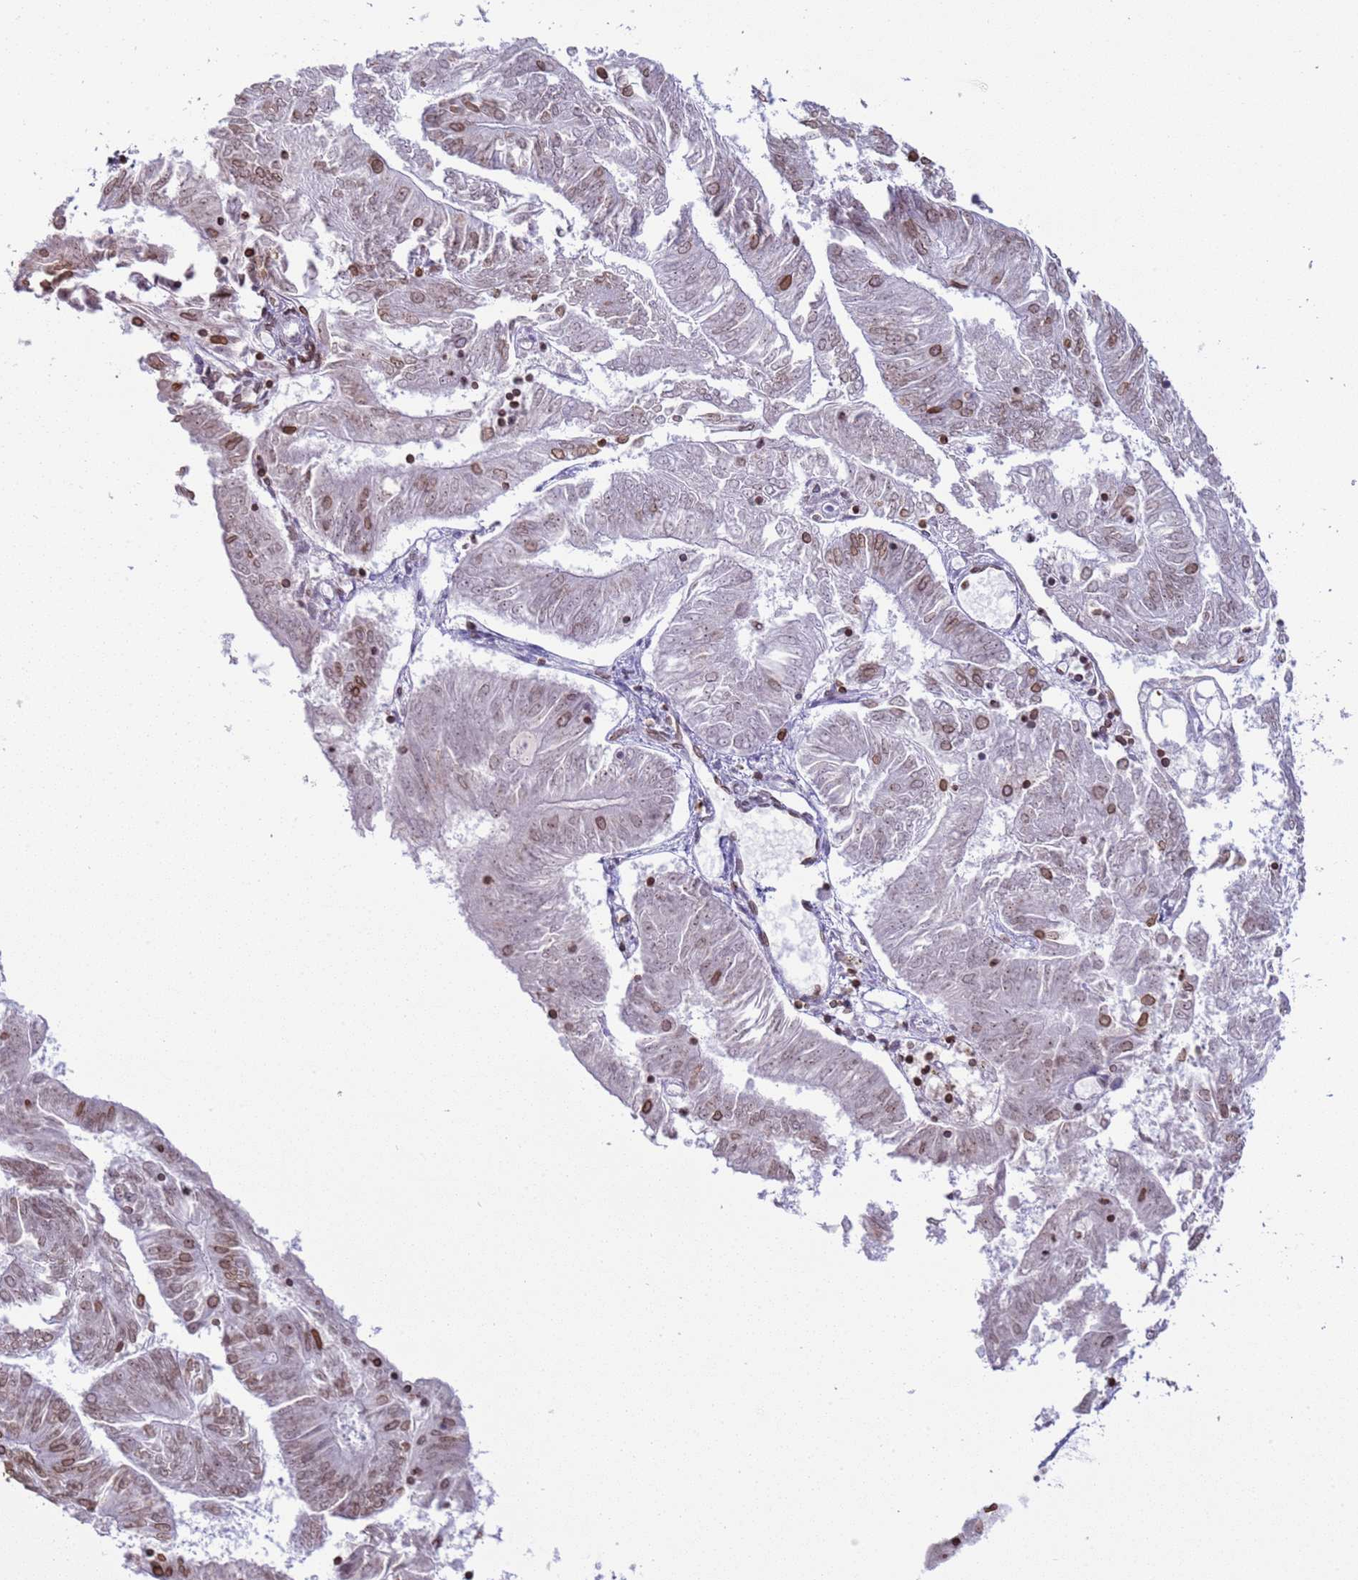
{"staining": {"intensity": "moderate", "quantity": "<25%", "location": "cytoplasmic/membranous,nuclear"}, "tissue": "endometrial cancer", "cell_type": "Tumor cells", "image_type": "cancer", "snomed": [{"axis": "morphology", "description": "Adenocarcinoma, NOS"}, {"axis": "topography", "description": "Endometrium"}], "caption": "Endometrial cancer was stained to show a protein in brown. There is low levels of moderate cytoplasmic/membranous and nuclear positivity in about <25% of tumor cells. The staining is performed using DAB brown chromogen to label protein expression. The nuclei are counter-stained blue using hematoxylin.", "gene": "DHX37", "patient": {"sex": "female", "age": 58}}